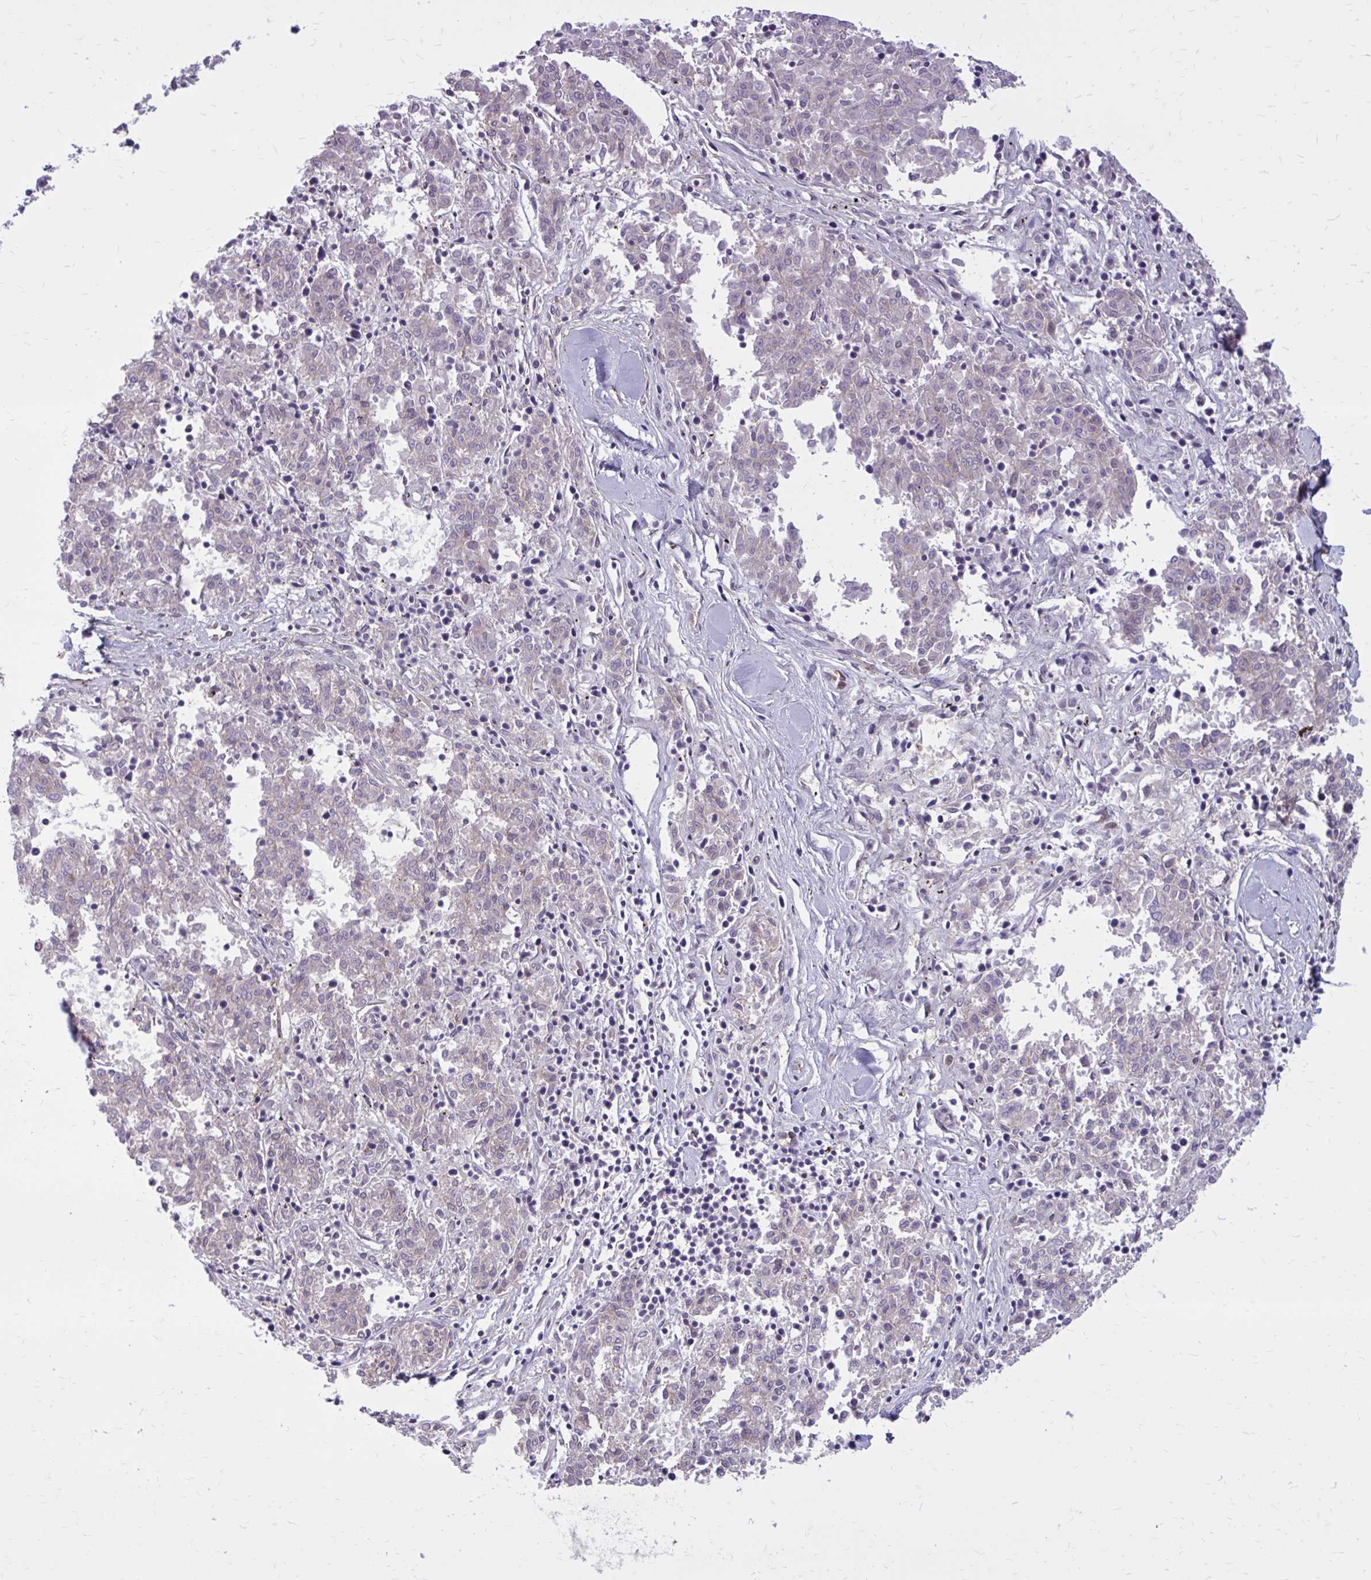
{"staining": {"intensity": "negative", "quantity": "none", "location": "none"}, "tissue": "melanoma", "cell_type": "Tumor cells", "image_type": "cancer", "snomed": [{"axis": "morphology", "description": "Malignant melanoma, NOS"}, {"axis": "topography", "description": "Skin"}], "caption": "DAB (3,3'-diaminobenzidine) immunohistochemical staining of human melanoma reveals no significant expression in tumor cells. (DAB (3,3'-diaminobenzidine) immunohistochemistry with hematoxylin counter stain).", "gene": "FAP", "patient": {"sex": "female", "age": 72}}